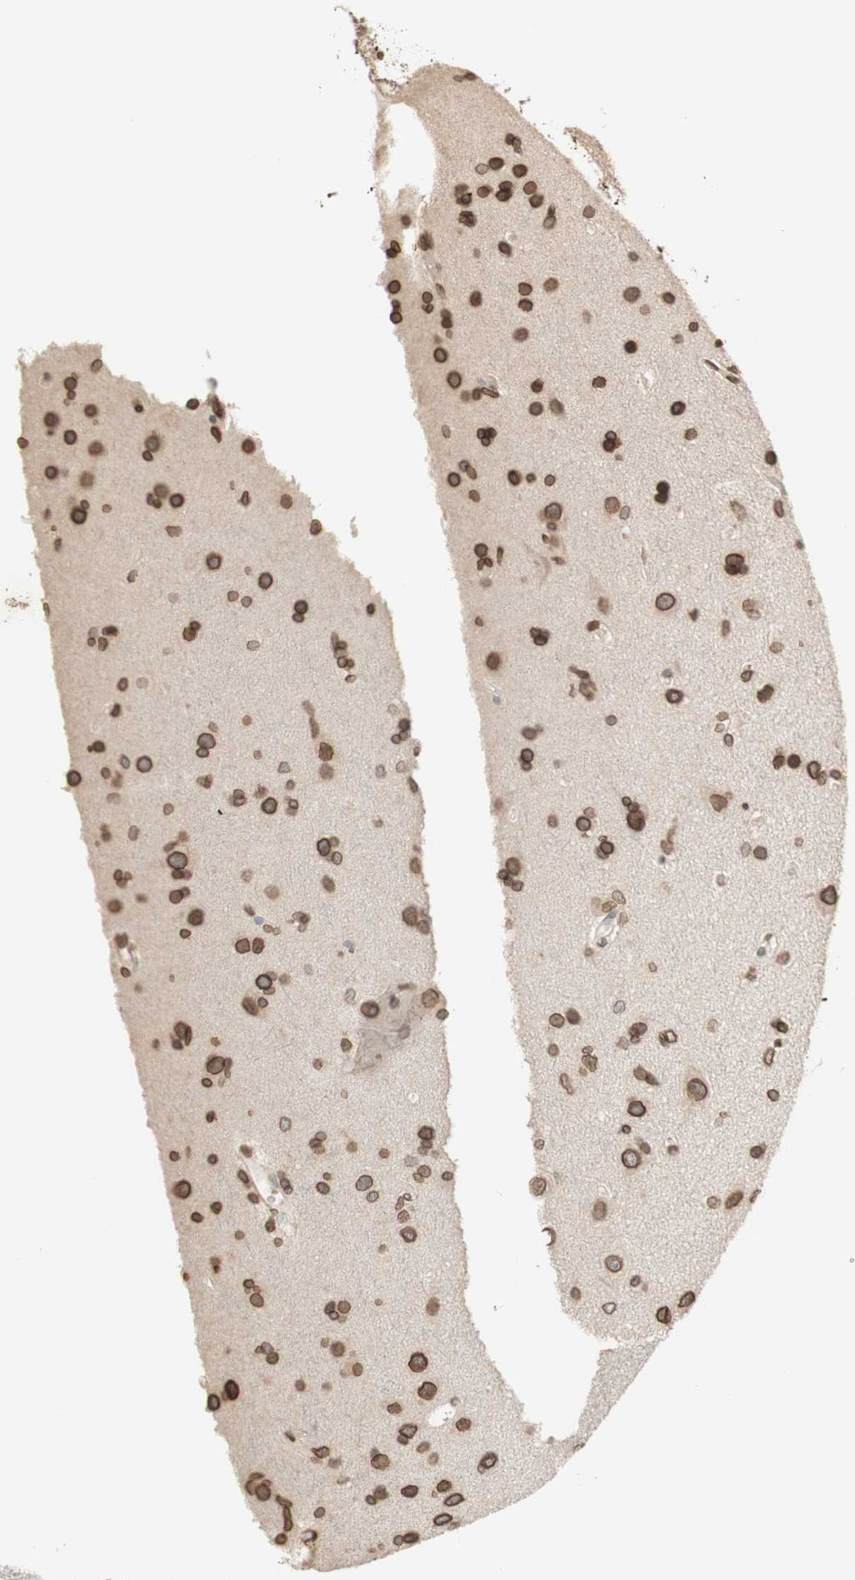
{"staining": {"intensity": "moderate", "quantity": ">75%", "location": "cytoplasmic/membranous,nuclear"}, "tissue": "glioma", "cell_type": "Tumor cells", "image_type": "cancer", "snomed": [{"axis": "morphology", "description": "Glioma, malignant, High grade"}, {"axis": "topography", "description": "Brain"}], "caption": "The photomicrograph demonstrates immunohistochemical staining of malignant glioma (high-grade). There is moderate cytoplasmic/membranous and nuclear staining is present in approximately >75% of tumor cells. The protein of interest is shown in brown color, while the nuclei are stained blue.", "gene": "TMPO", "patient": {"sex": "female", "age": 59}}